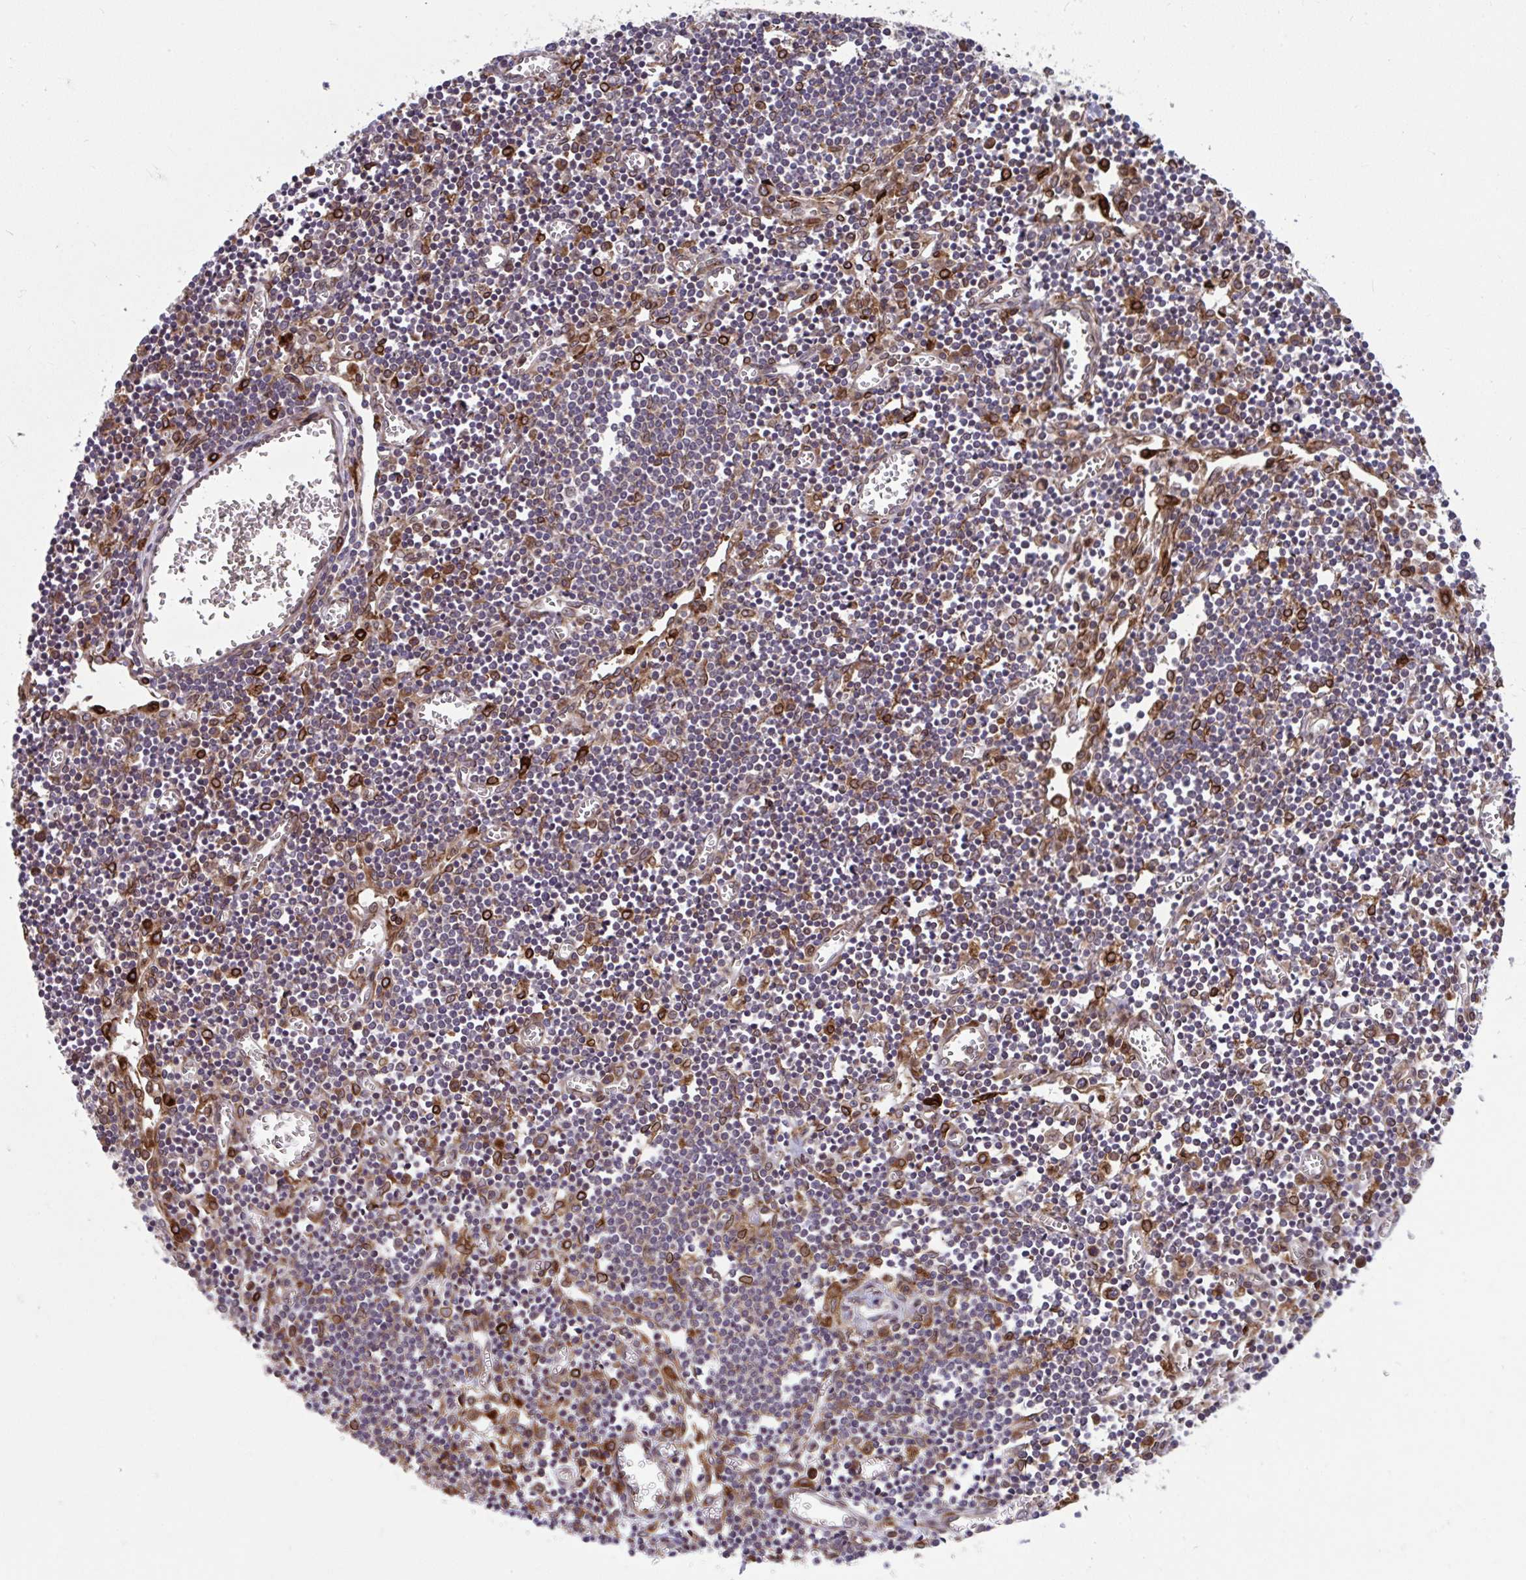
{"staining": {"intensity": "weak", "quantity": "<25%", "location": "cytoplasmic/membranous"}, "tissue": "lymph node", "cell_type": "Germinal center cells", "image_type": "normal", "snomed": [{"axis": "morphology", "description": "Normal tissue, NOS"}, {"axis": "topography", "description": "Lymph node"}], "caption": "Immunohistochemical staining of normal human lymph node demonstrates no significant positivity in germinal center cells.", "gene": "STIM2", "patient": {"sex": "male", "age": 66}}